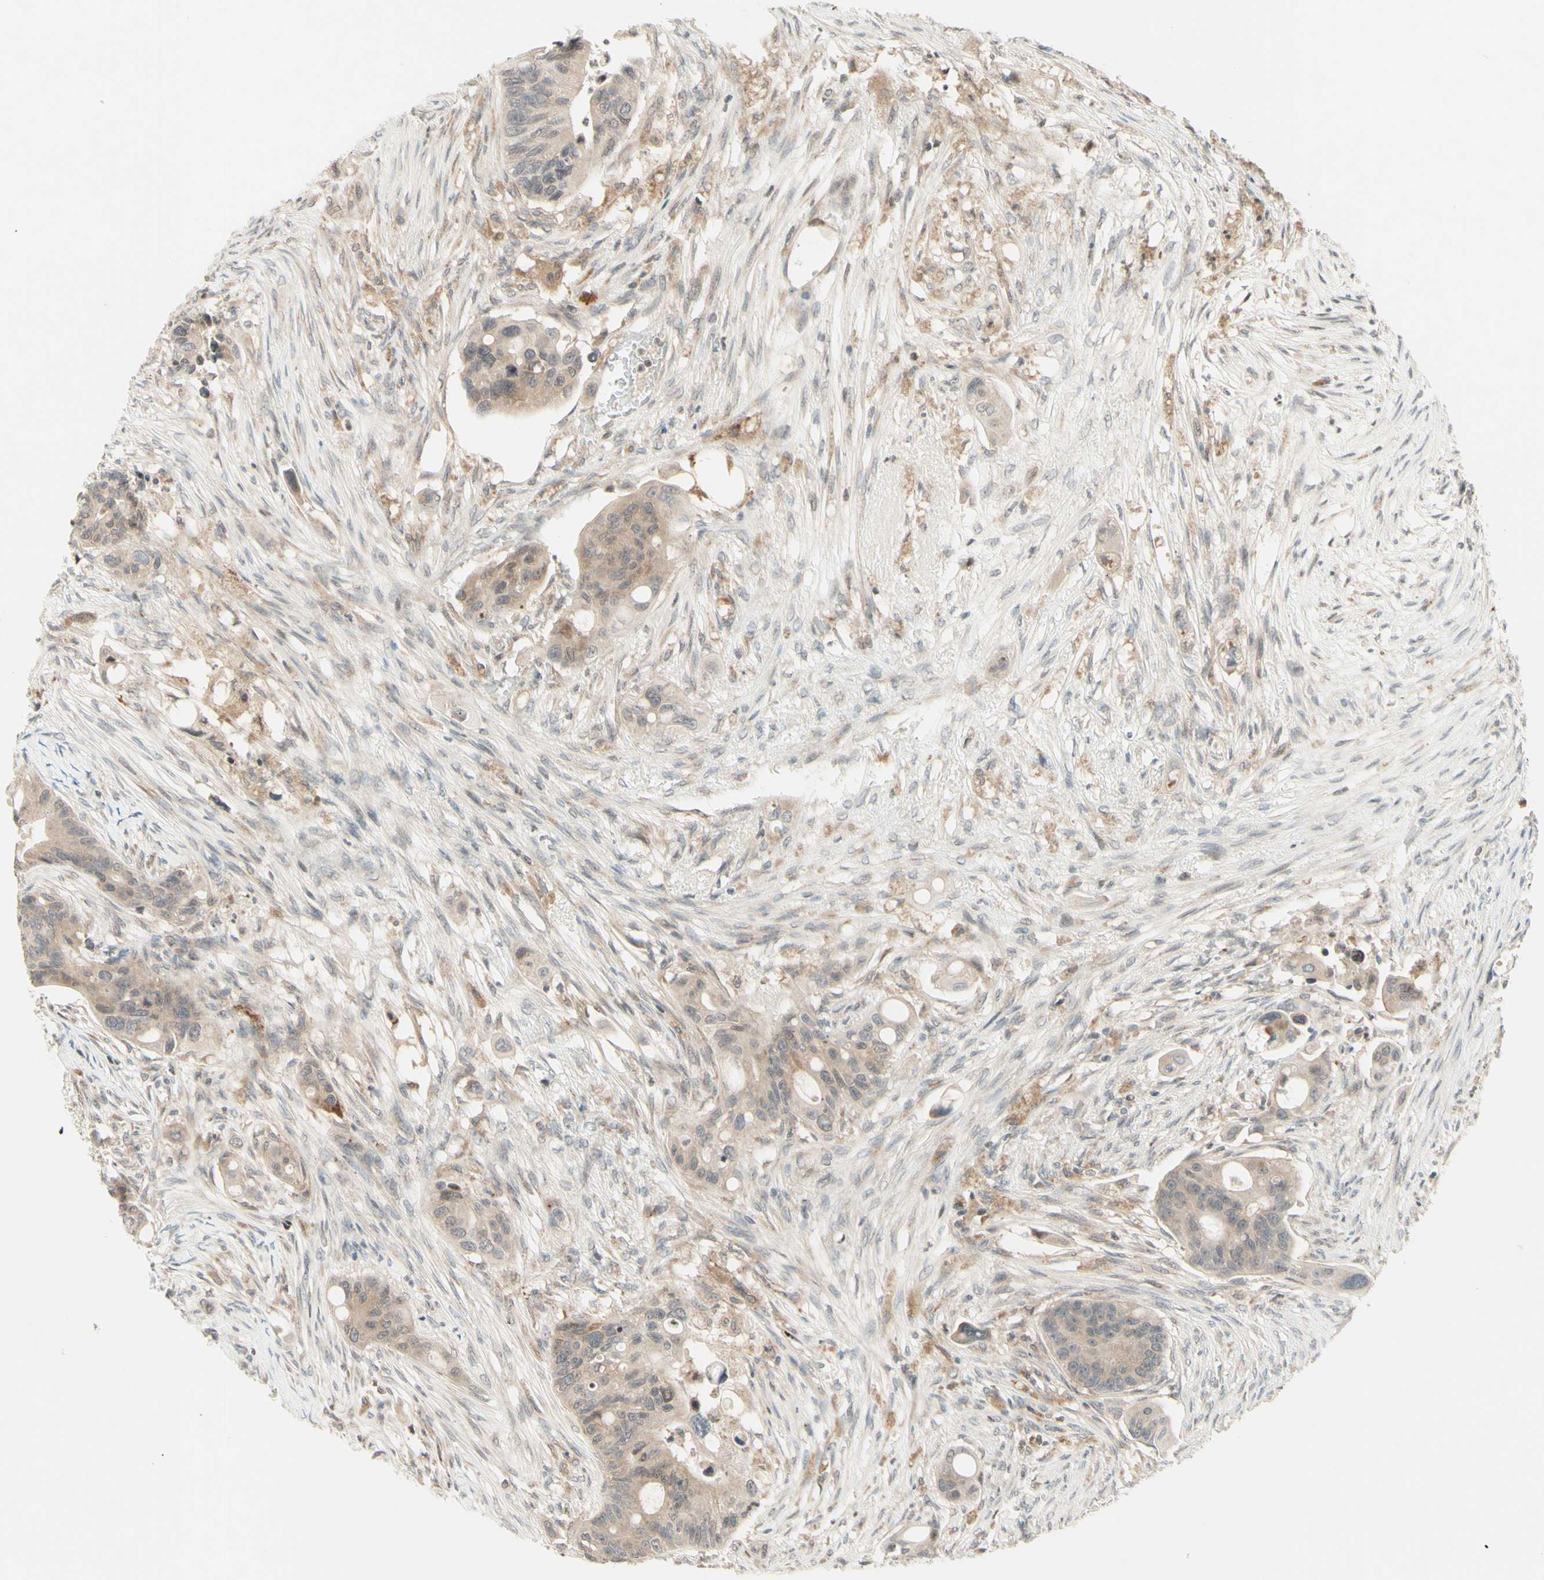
{"staining": {"intensity": "weak", "quantity": ">75%", "location": "cytoplasmic/membranous"}, "tissue": "colorectal cancer", "cell_type": "Tumor cells", "image_type": "cancer", "snomed": [{"axis": "morphology", "description": "Adenocarcinoma, NOS"}, {"axis": "topography", "description": "Colon"}], "caption": "Colorectal cancer tissue demonstrates weak cytoplasmic/membranous expression in approximately >75% of tumor cells (IHC, brightfield microscopy, high magnification).", "gene": "ZW10", "patient": {"sex": "female", "age": 57}}